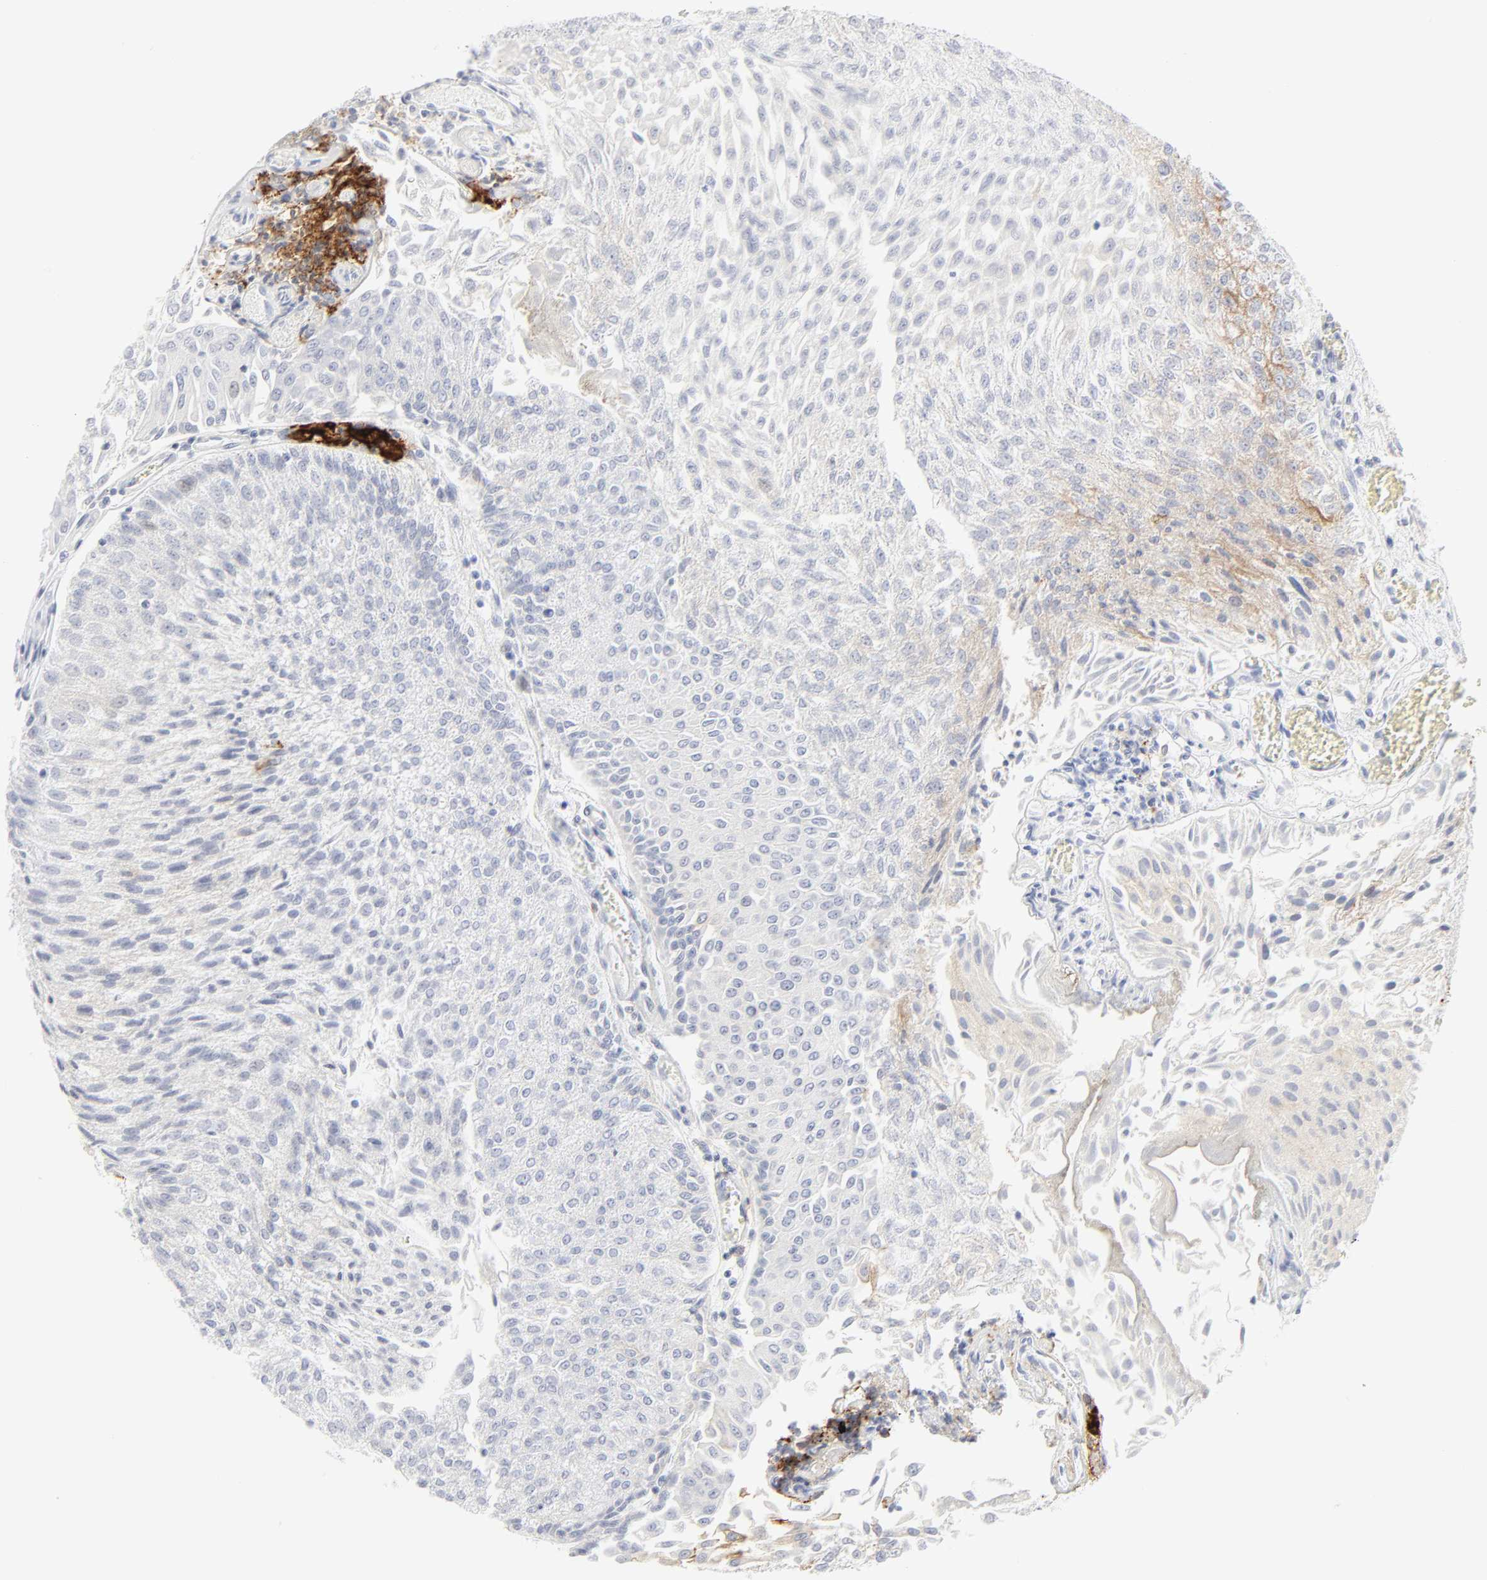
{"staining": {"intensity": "weak", "quantity": "<25%", "location": "cytoplasmic/membranous"}, "tissue": "urothelial cancer", "cell_type": "Tumor cells", "image_type": "cancer", "snomed": [{"axis": "morphology", "description": "Urothelial carcinoma, Low grade"}, {"axis": "topography", "description": "Urinary bladder"}], "caption": "Urothelial cancer was stained to show a protein in brown. There is no significant expression in tumor cells. Nuclei are stained in blue.", "gene": "CCR7", "patient": {"sex": "male", "age": 86}}